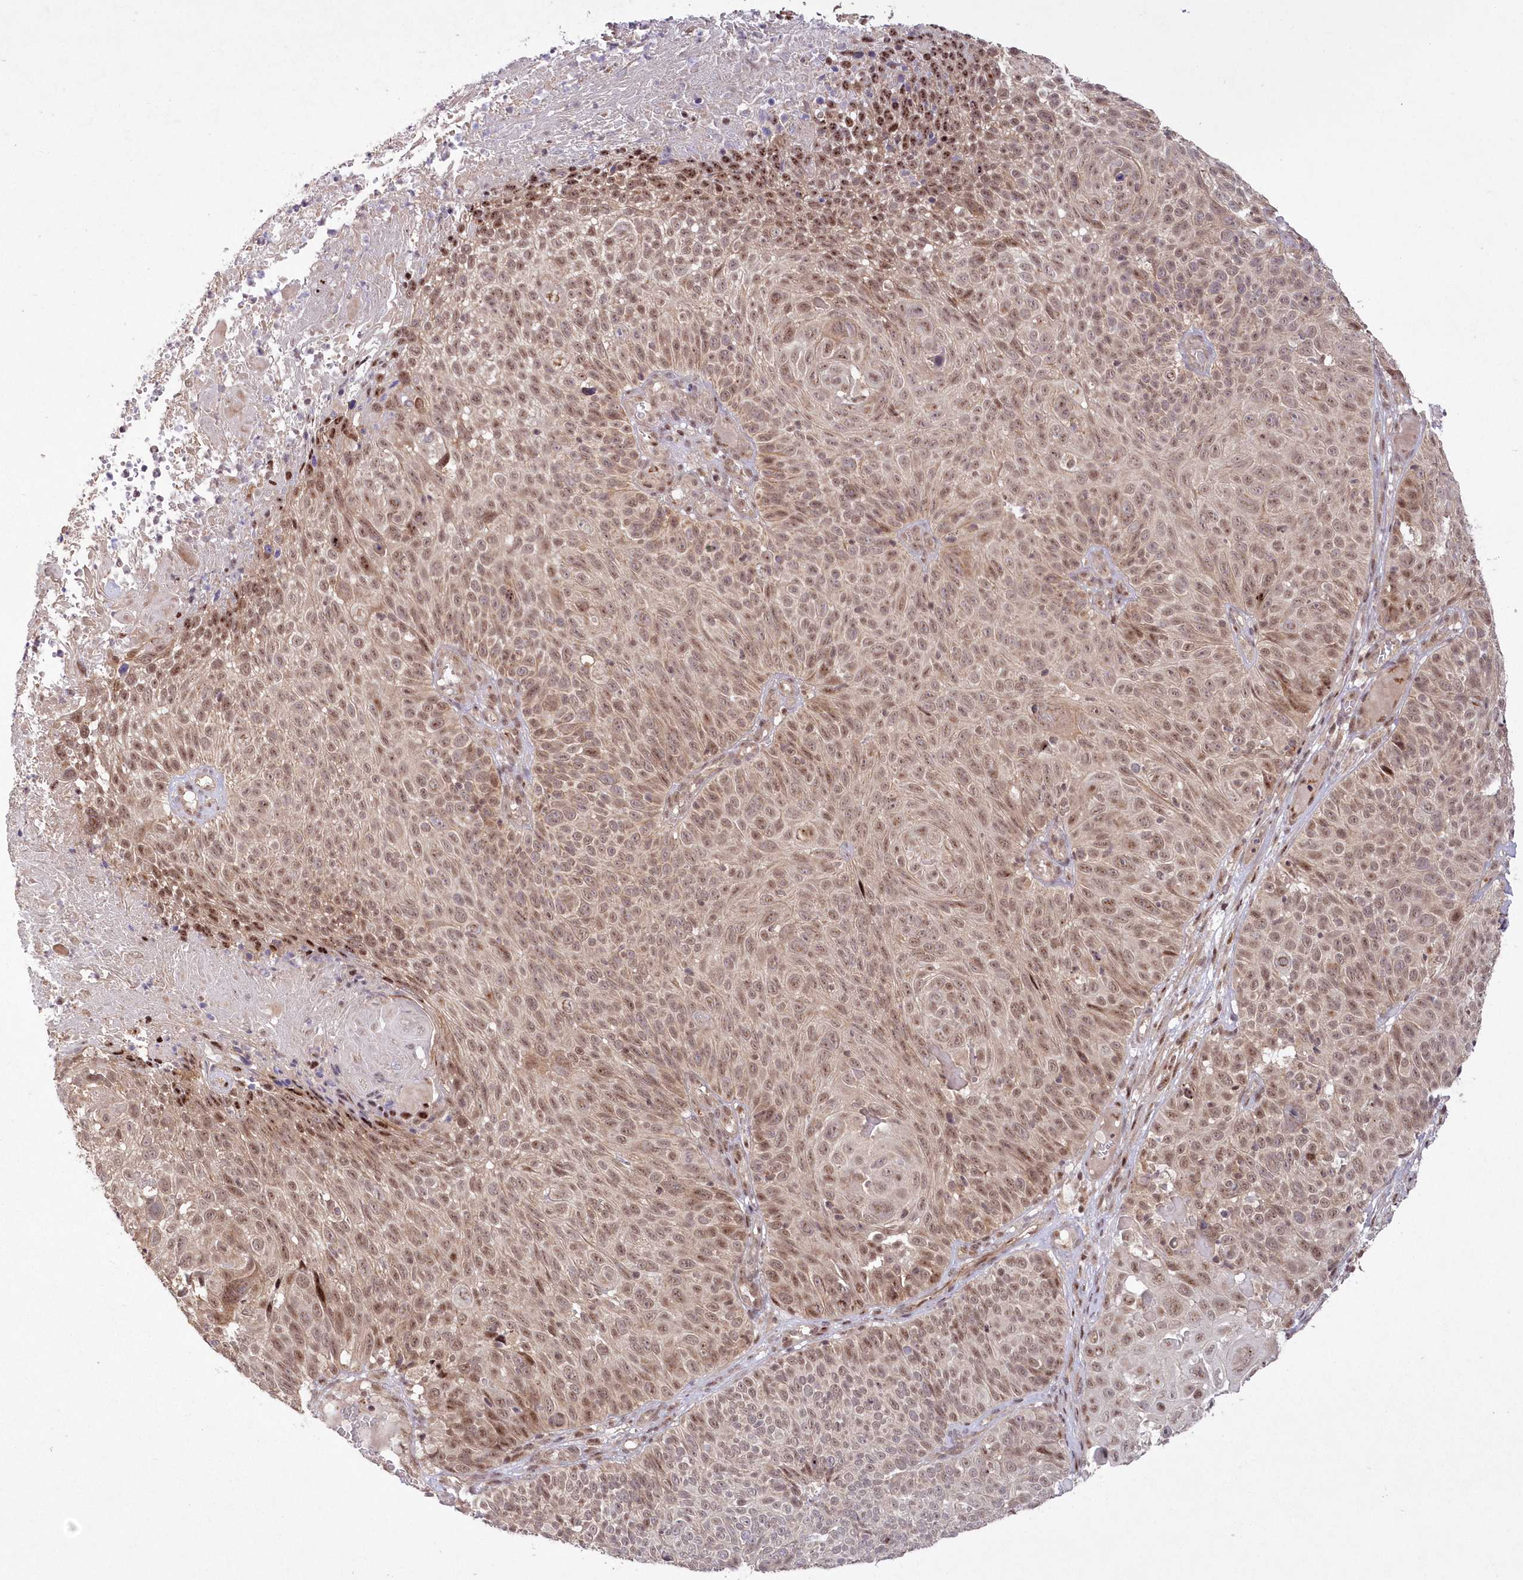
{"staining": {"intensity": "moderate", "quantity": ">75%", "location": "nuclear"}, "tissue": "cervical cancer", "cell_type": "Tumor cells", "image_type": "cancer", "snomed": [{"axis": "morphology", "description": "Squamous cell carcinoma, NOS"}, {"axis": "topography", "description": "Cervix"}], "caption": "Immunohistochemical staining of human cervical cancer displays moderate nuclear protein expression in approximately >75% of tumor cells.", "gene": "WBP1L", "patient": {"sex": "female", "age": 74}}